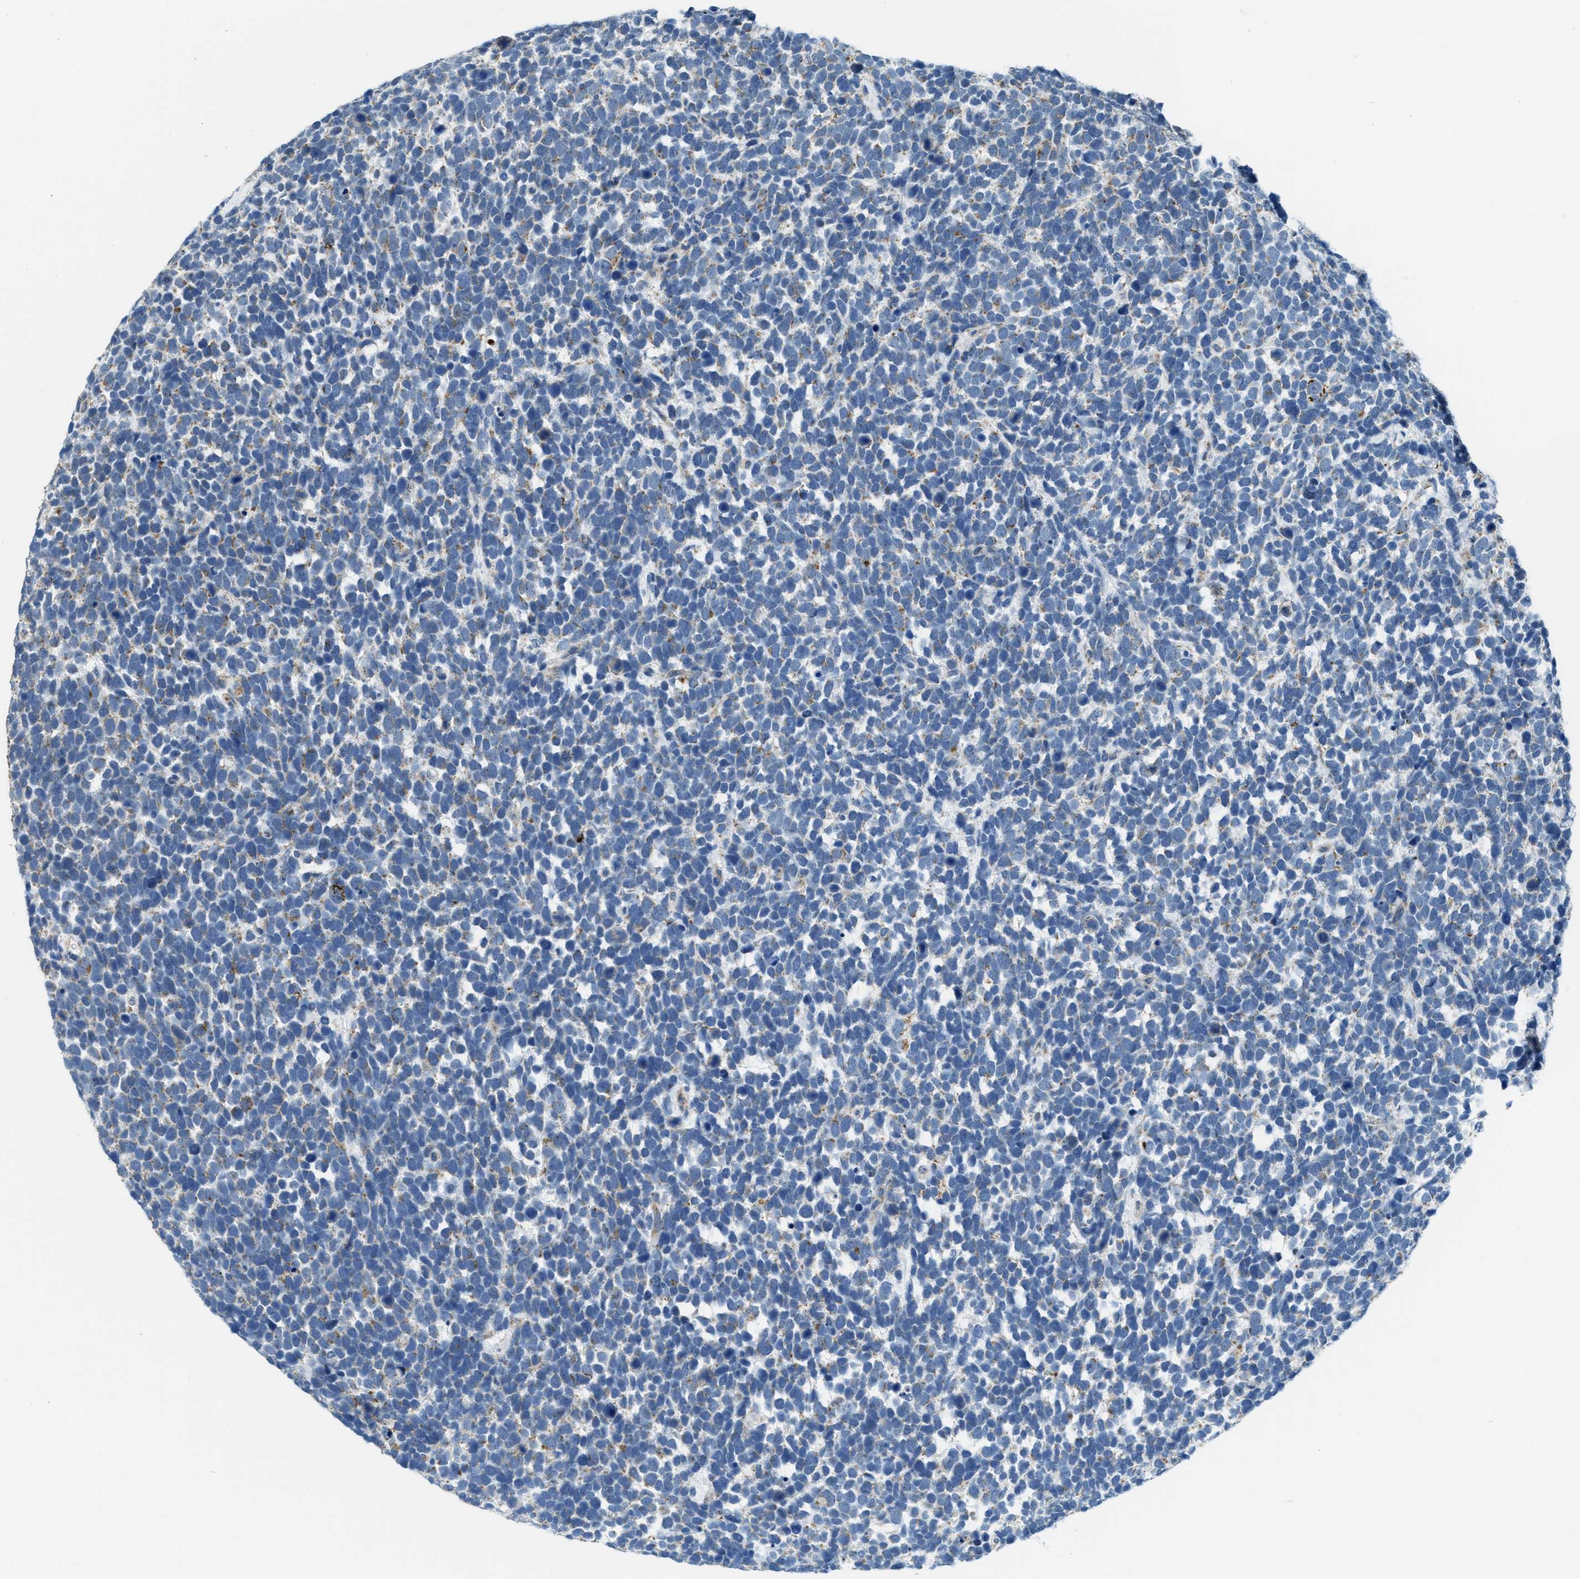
{"staining": {"intensity": "weak", "quantity": "<25%", "location": "cytoplasmic/membranous"}, "tissue": "urothelial cancer", "cell_type": "Tumor cells", "image_type": "cancer", "snomed": [{"axis": "morphology", "description": "Urothelial carcinoma, High grade"}, {"axis": "topography", "description": "Urinary bladder"}], "caption": "Photomicrograph shows no significant protein staining in tumor cells of high-grade urothelial carcinoma.", "gene": "TOMM70", "patient": {"sex": "female", "age": 82}}